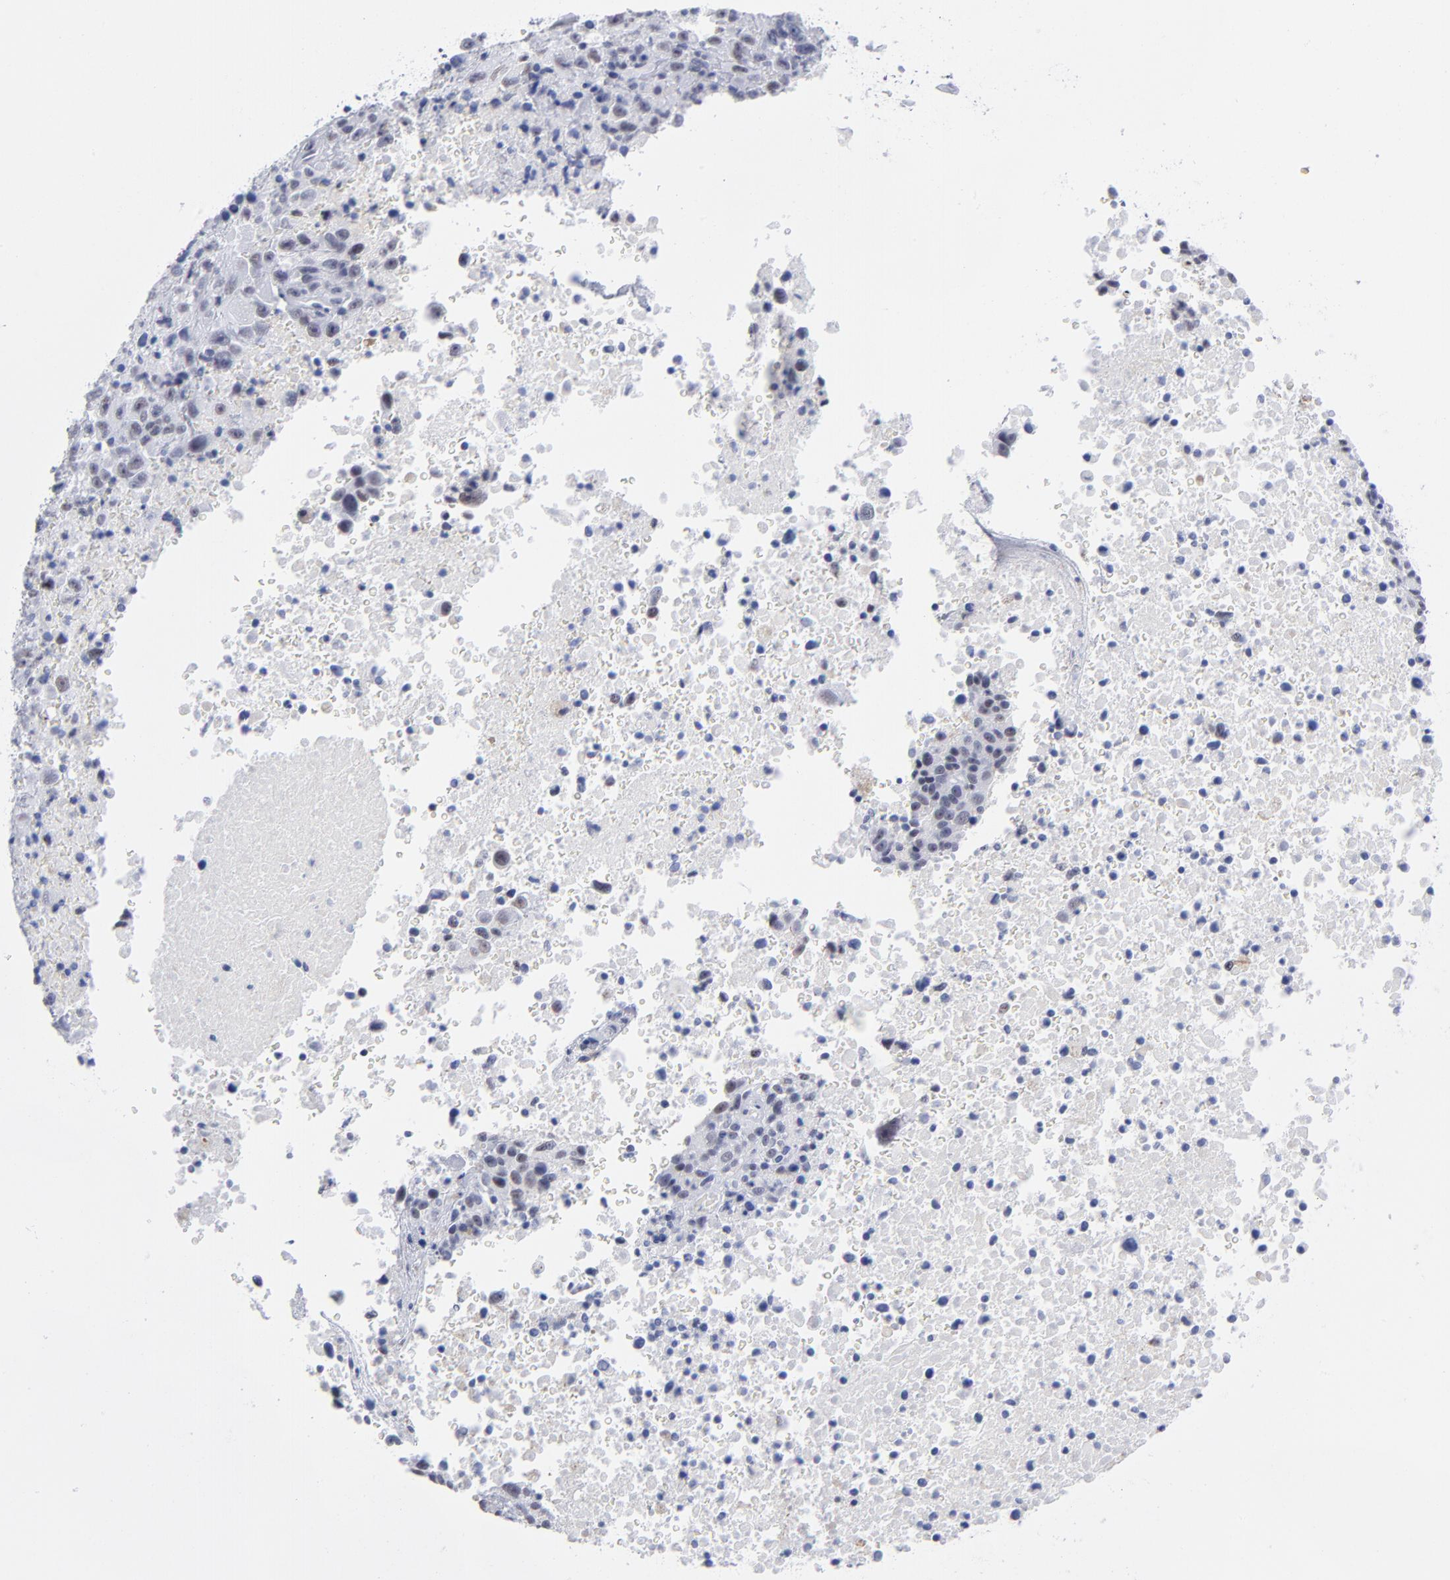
{"staining": {"intensity": "negative", "quantity": "none", "location": "none"}, "tissue": "melanoma", "cell_type": "Tumor cells", "image_type": "cancer", "snomed": [{"axis": "morphology", "description": "Malignant melanoma, Metastatic site"}, {"axis": "topography", "description": "Cerebral cortex"}], "caption": "Melanoma was stained to show a protein in brown. There is no significant positivity in tumor cells.", "gene": "SNRPB", "patient": {"sex": "female", "age": 52}}